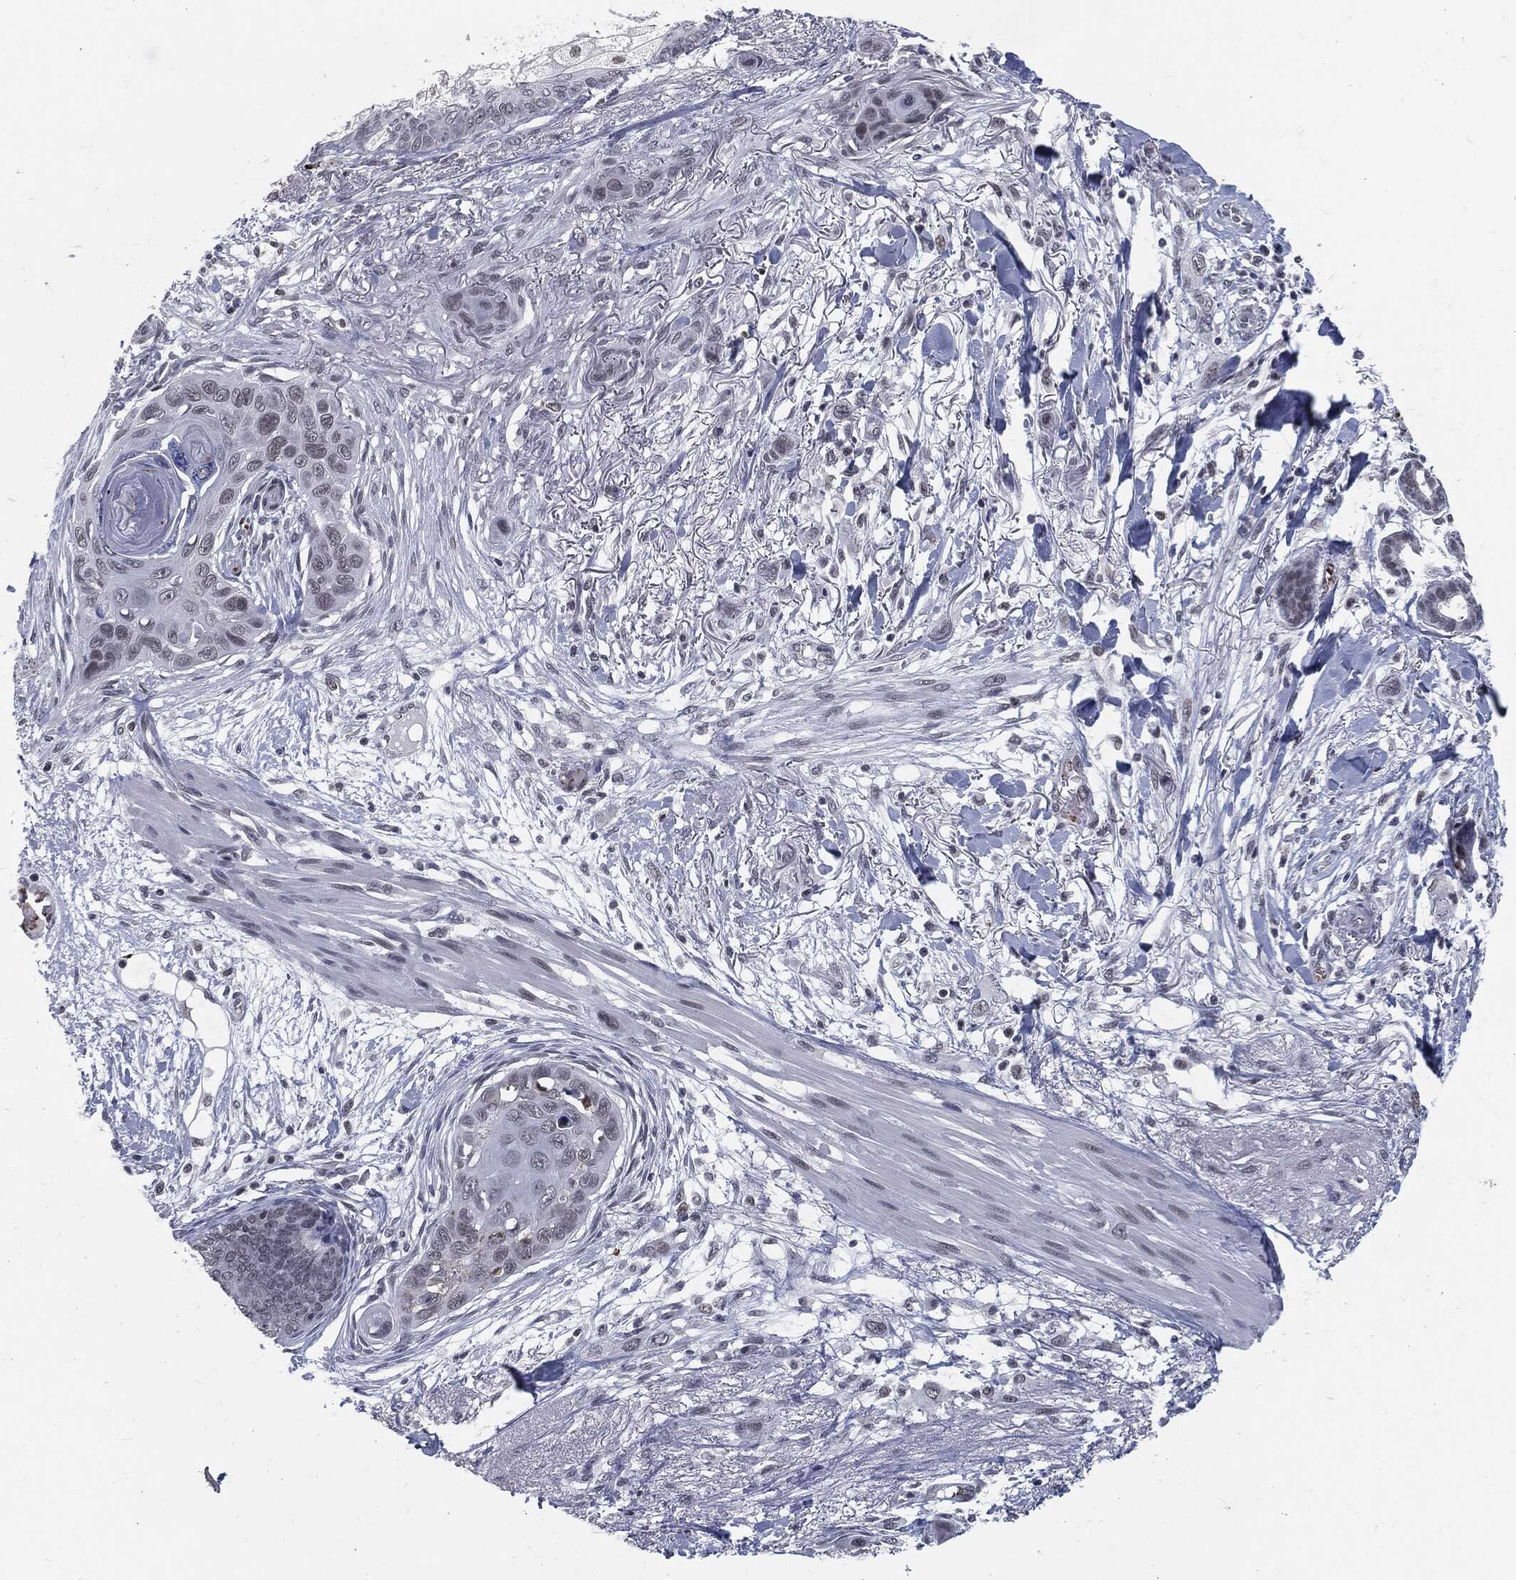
{"staining": {"intensity": "negative", "quantity": "none", "location": "none"}, "tissue": "skin cancer", "cell_type": "Tumor cells", "image_type": "cancer", "snomed": [{"axis": "morphology", "description": "Squamous cell carcinoma, NOS"}, {"axis": "topography", "description": "Skin"}], "caption": "IHC of human skin squamous cell carcinoma shows no expression in tumor cells.", "gene": "ANXA1", "patient": {"sex": "male", "age": 79}}